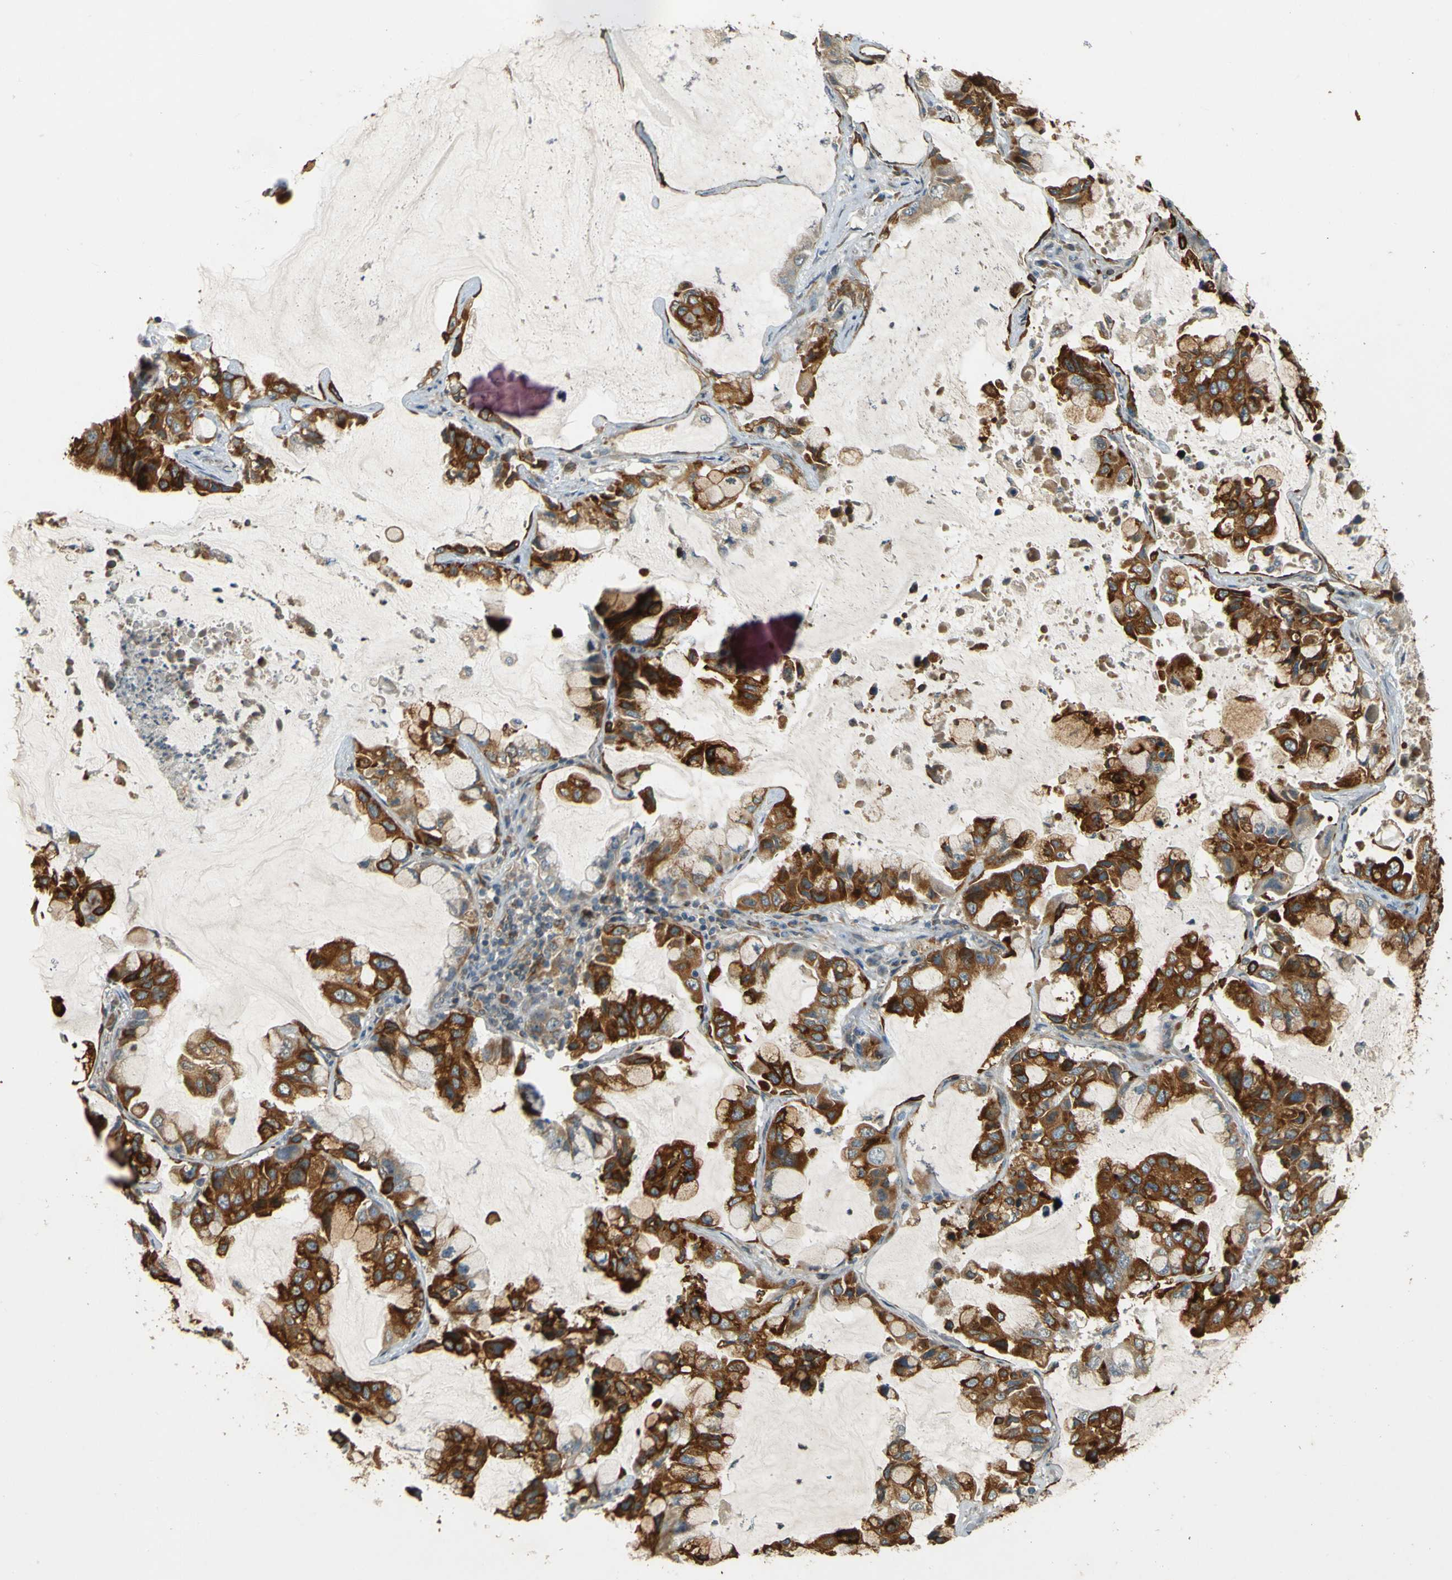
{"staining": {"intensity": "strong", "quantity": ">75%", "location": "cytoplasmic/membranous"}, "tissue": "lung cancer", "cell_type": "Tumor cells", "image_type": "cancer", "snomed": [{"axis": "morphology", "description": "Adenocarcinoma, NOS"}, {"axis": "topography", "description": "Lung"}], "caption": "This histopathology image reveals immunohistochemistry staining of adenocarcinoma (lung), with high strong cytoplasmic/membranous expression in about >75% of tumor cells.", "gene": "LPCAT1", "patient": {"sex": "male", "age": 64}}